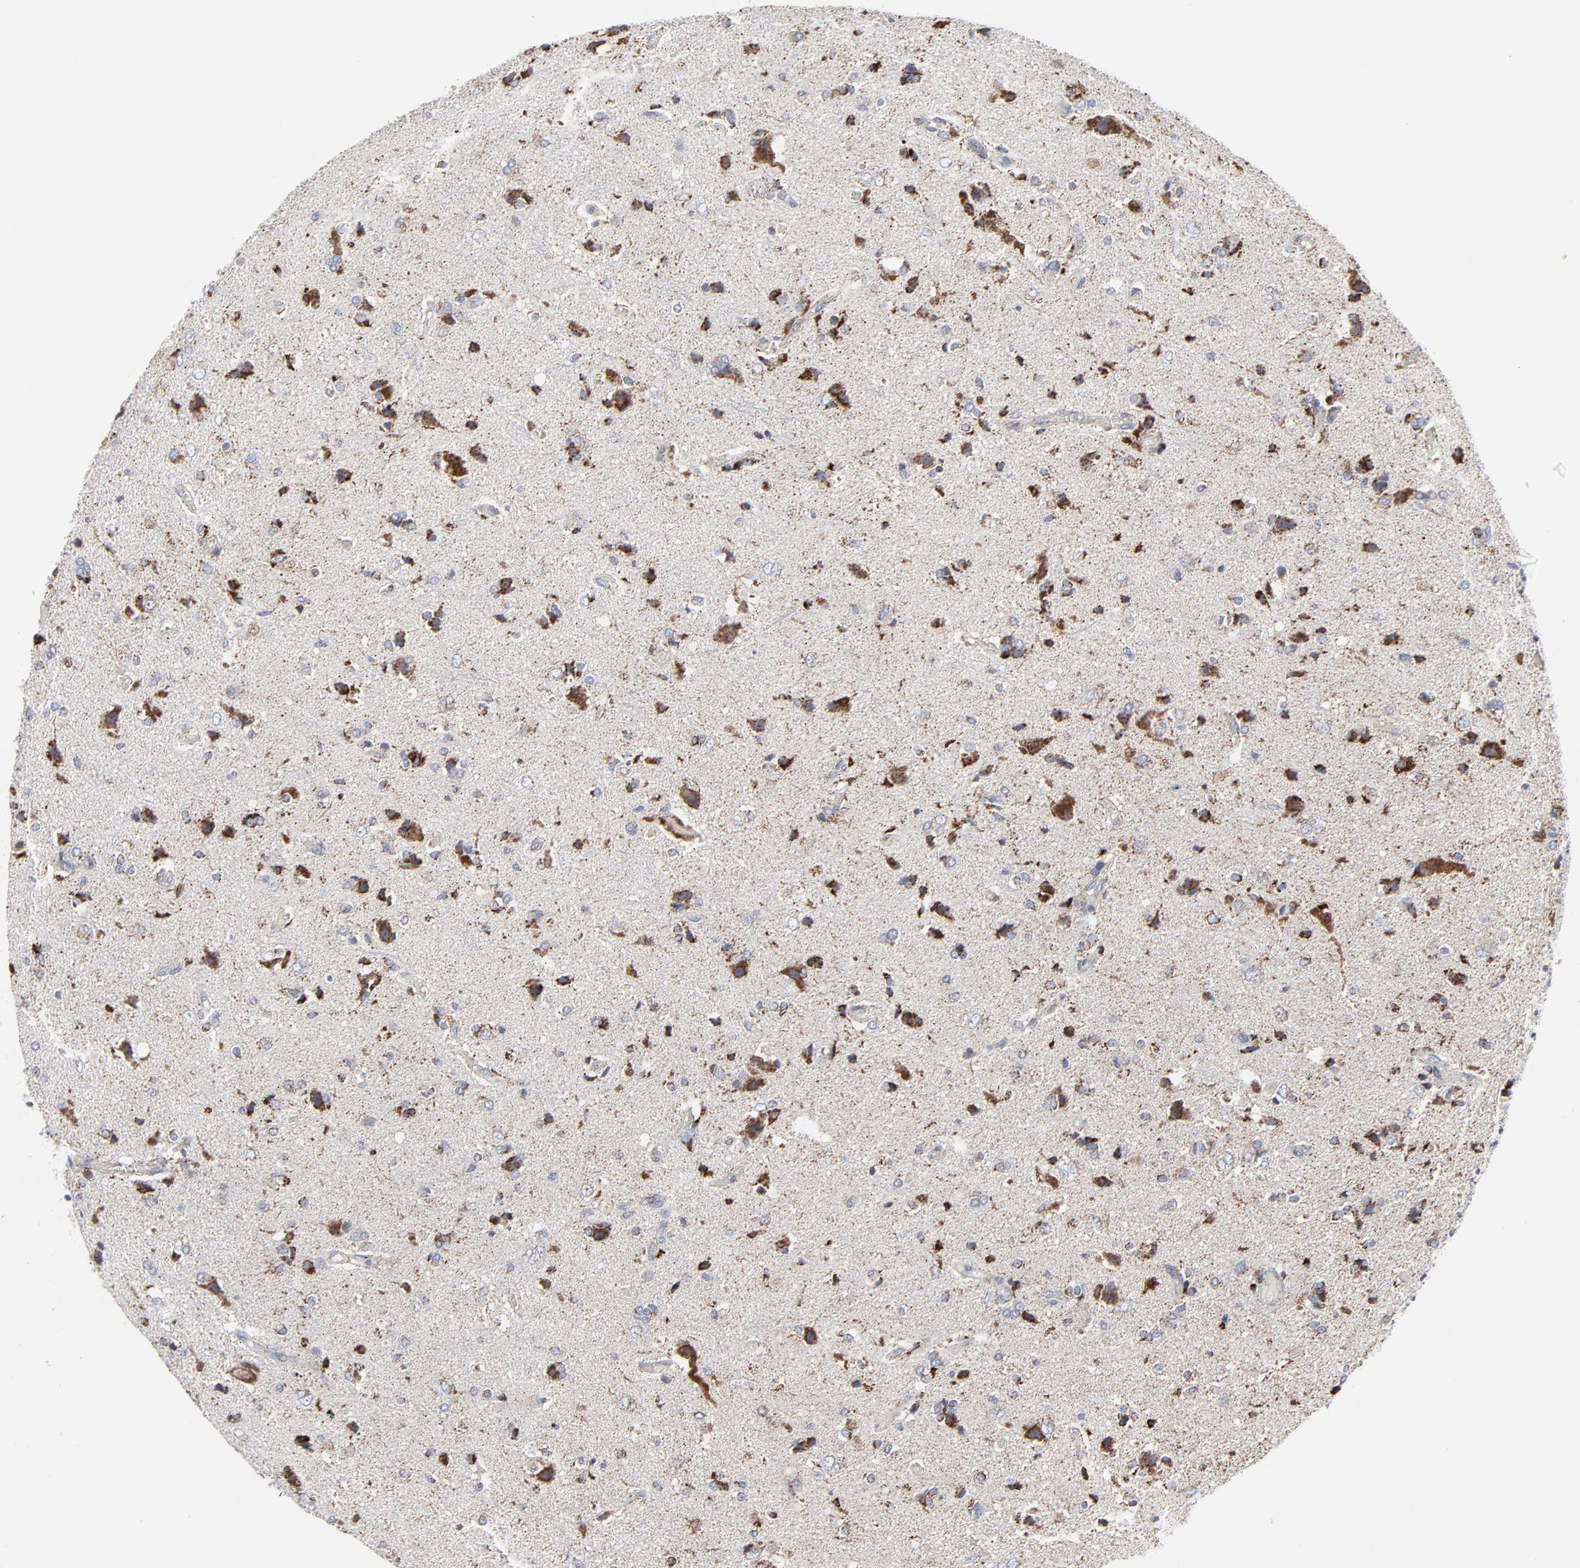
{"staining": {"intensity": "strong", "quantity": "25%-75%", "location": "cytoplasmic/membranous"}, "tissue": "glioma", "cell_type": "Tumor cells", "image_type": "cancer", "snomed": [{"axis": "morphology", "description": "Glioma, malignant, High grade"}, {"axis": "topography", "description": "Brain"}], "caption": "Human malignant glioma (high-grade) stained with a brown dye shows strong cytoplasmic/membranous positive positivity in approximately 25%-75% of tumor cells.", "gene": "TXNRD2", "patient": {"sex": "male", "age": 47}}